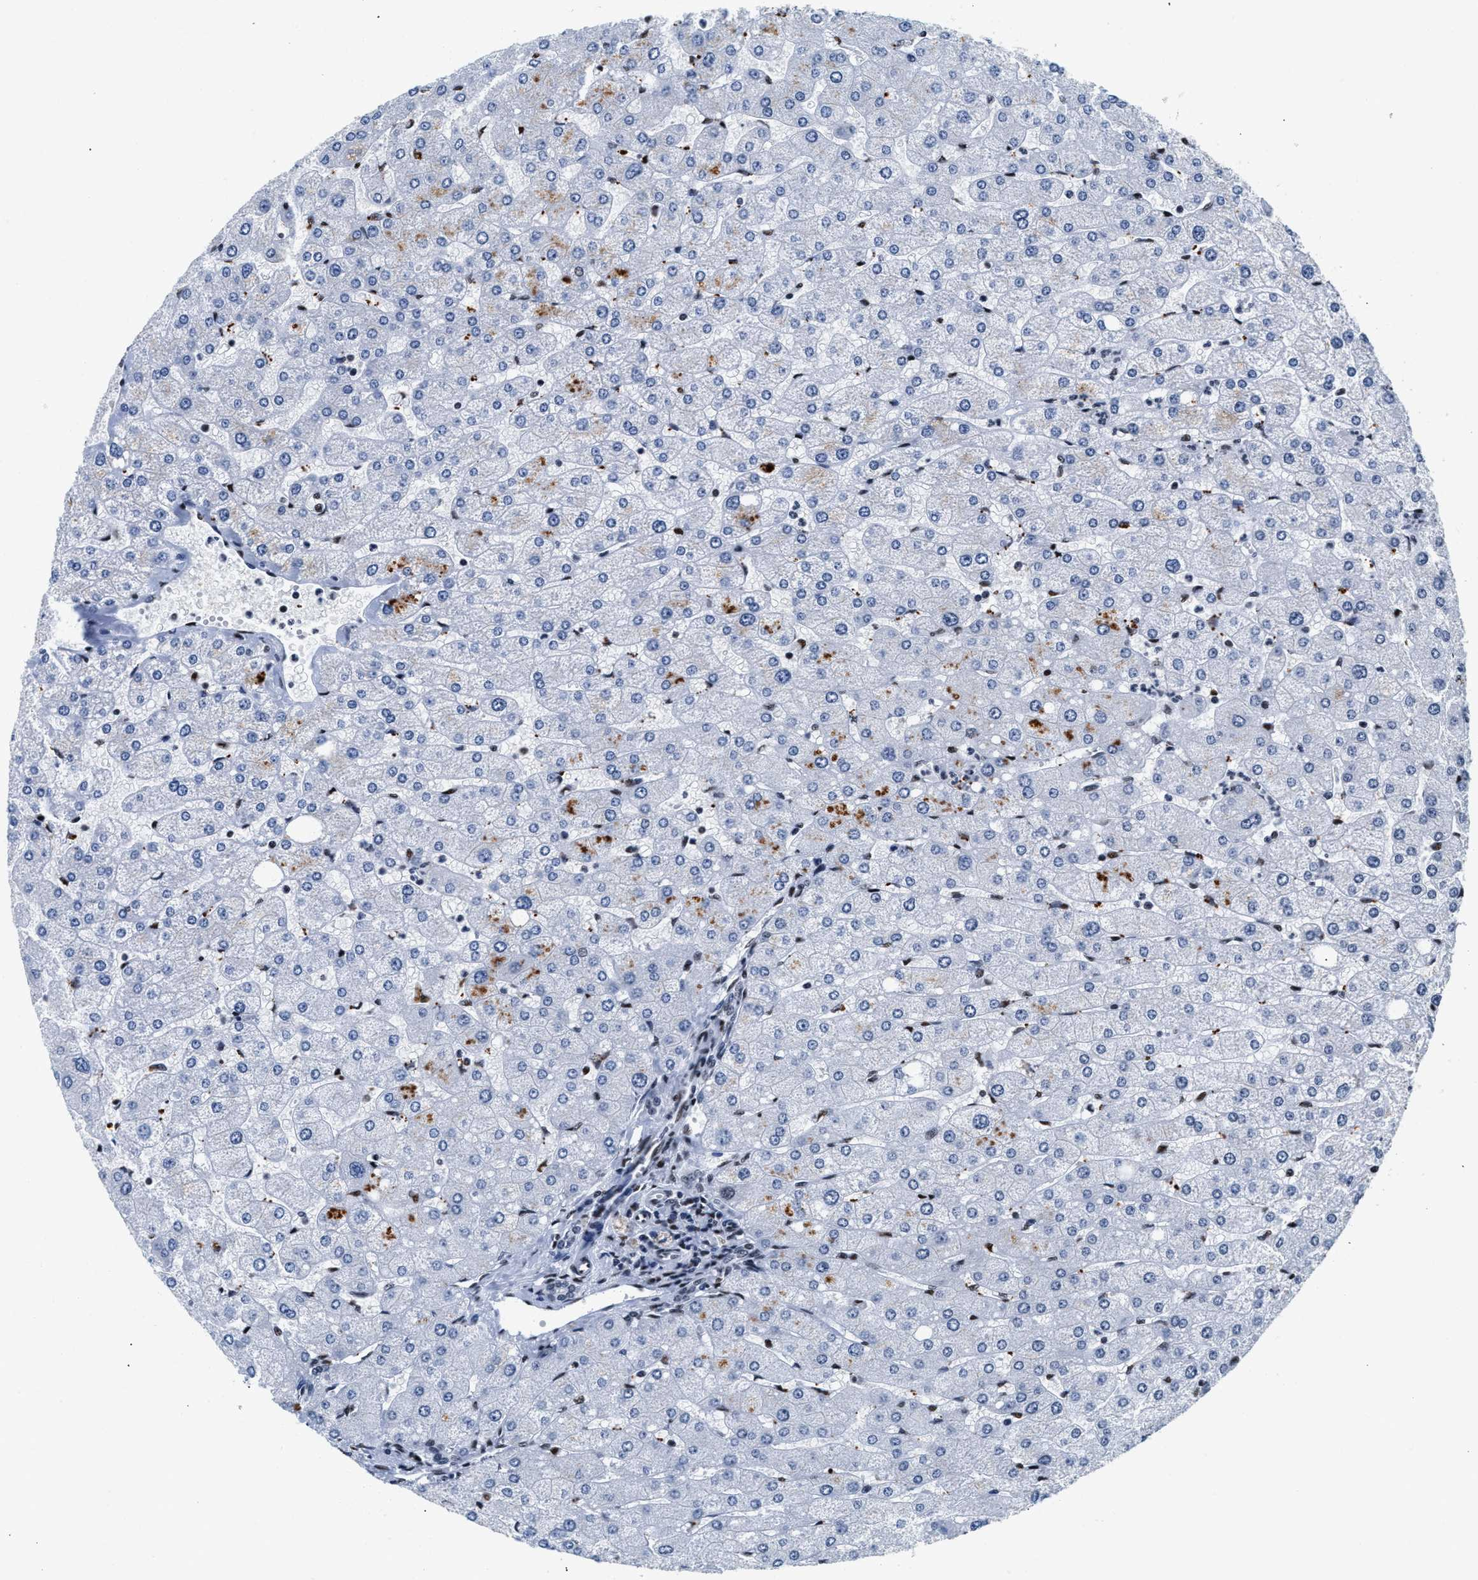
{"staining": {"intensity": "weak", "quantity": "25%-75%", "location": "nuclear"}, "tissue": "liver", "cell_type": "Cholangiocytes", "image_type": "normal", "snomed": [{"axis": "morphology", "description": "Normal tissue, NOS"}, {"axis": "topography", "description": "Liver"}], "caption": "Weak nuclear positivity is identified in approximately 25%-75% of cholangiocytes in benign liver.", "gene": "RAD50", "patient": {"sex": "male", "age": 55}}